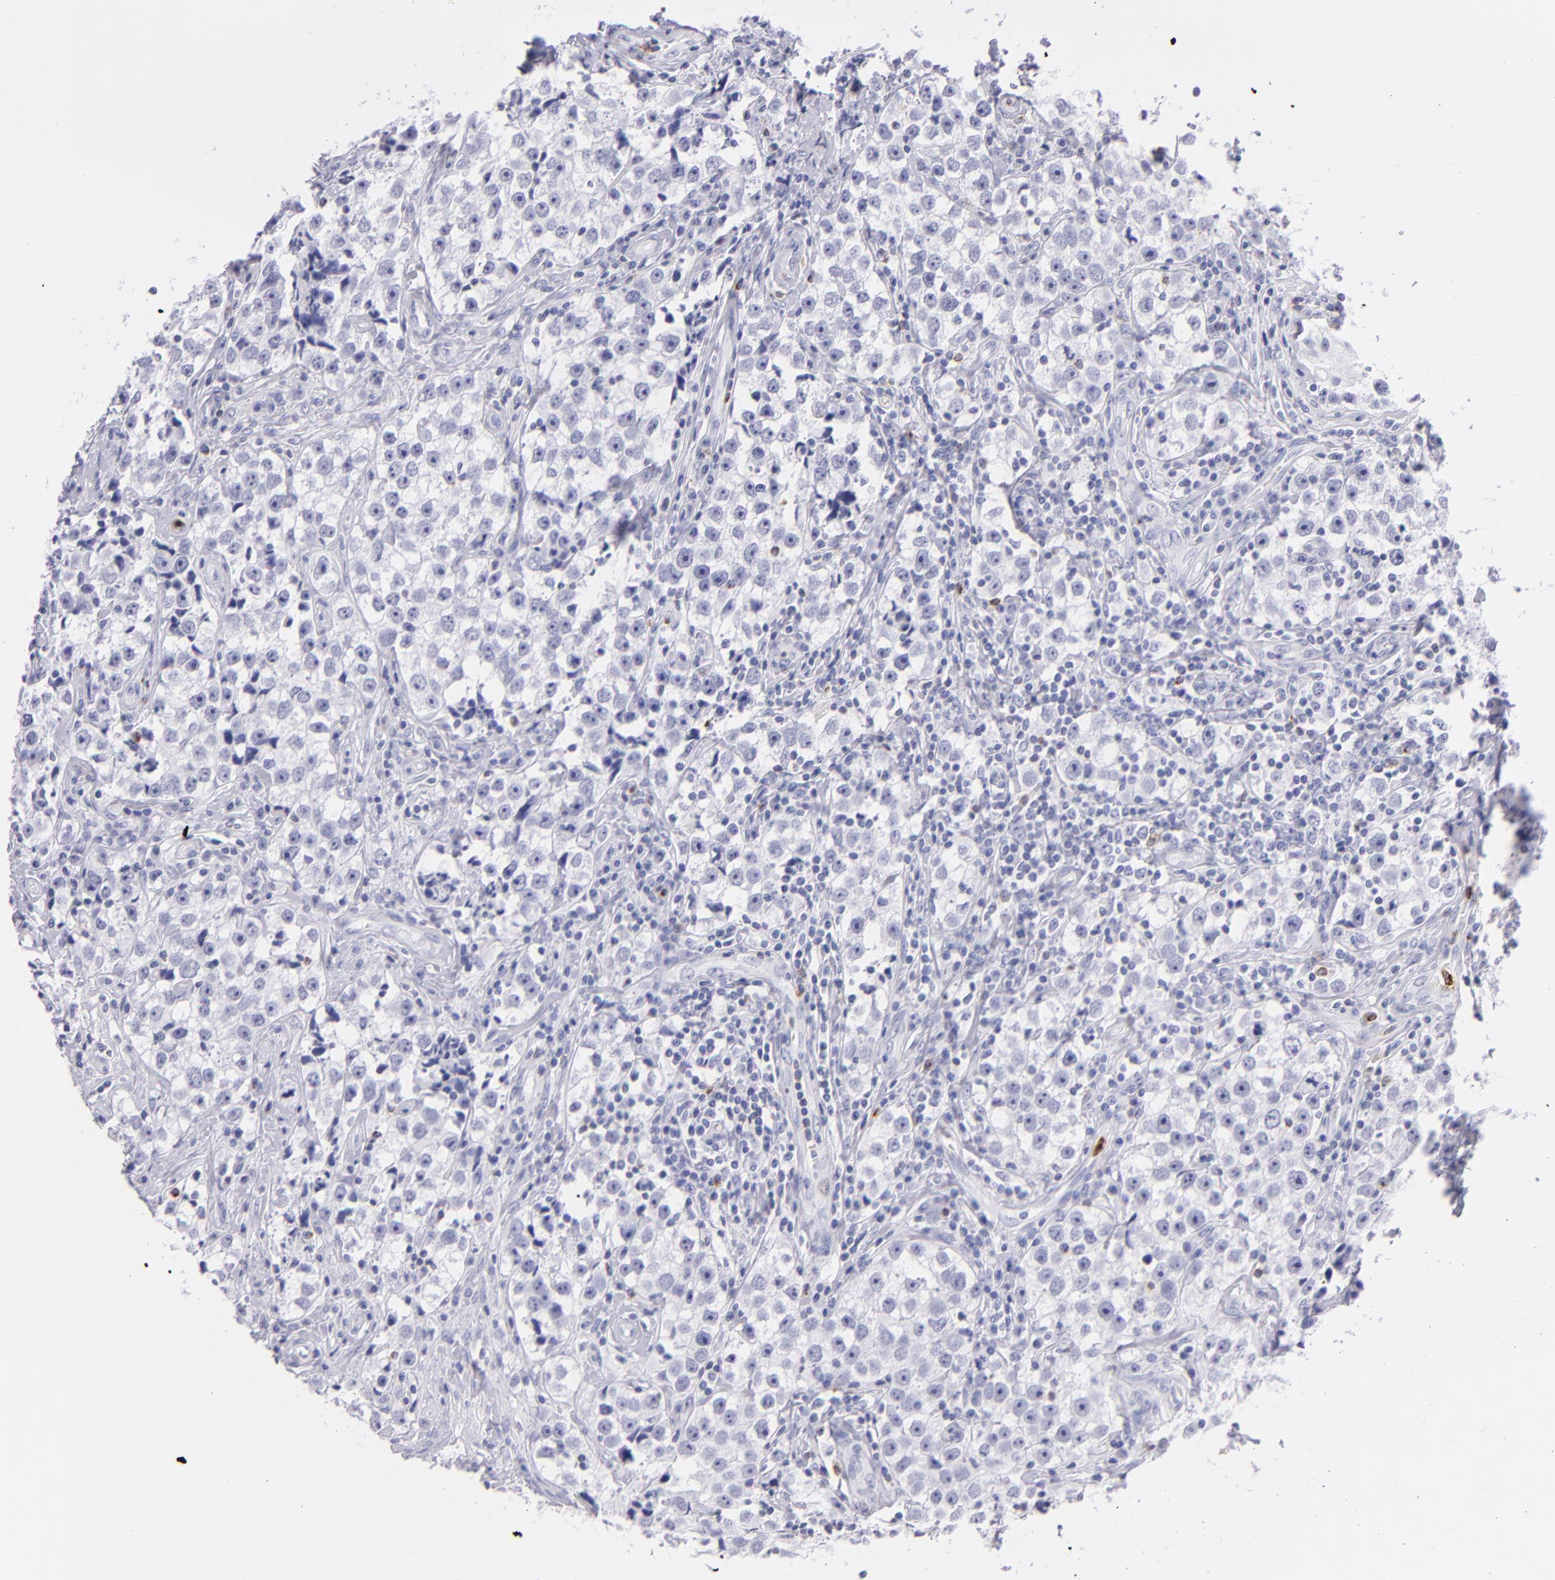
{"staining": {"intensity": "negative", "quantity": "none", "location": "none"}, "tissue": "testis cancer", "cell_type": "Tumor cells", "image_type": "cancer", "snomed": [{"axis": "morphology", "description": "Seminoma, NOS"}, {"axis": "topography", "description": "Testis"}], "caption": "Immunohistochemistry micrograph of testis cancer (seminoma) stained for a protein (brown), which demonstrates no staining in tumor cells. (DAB immunohistochemistry (IHC), high magnification).", "gene": "PRF1", "patient": {"sex": "male", "age": 32}}